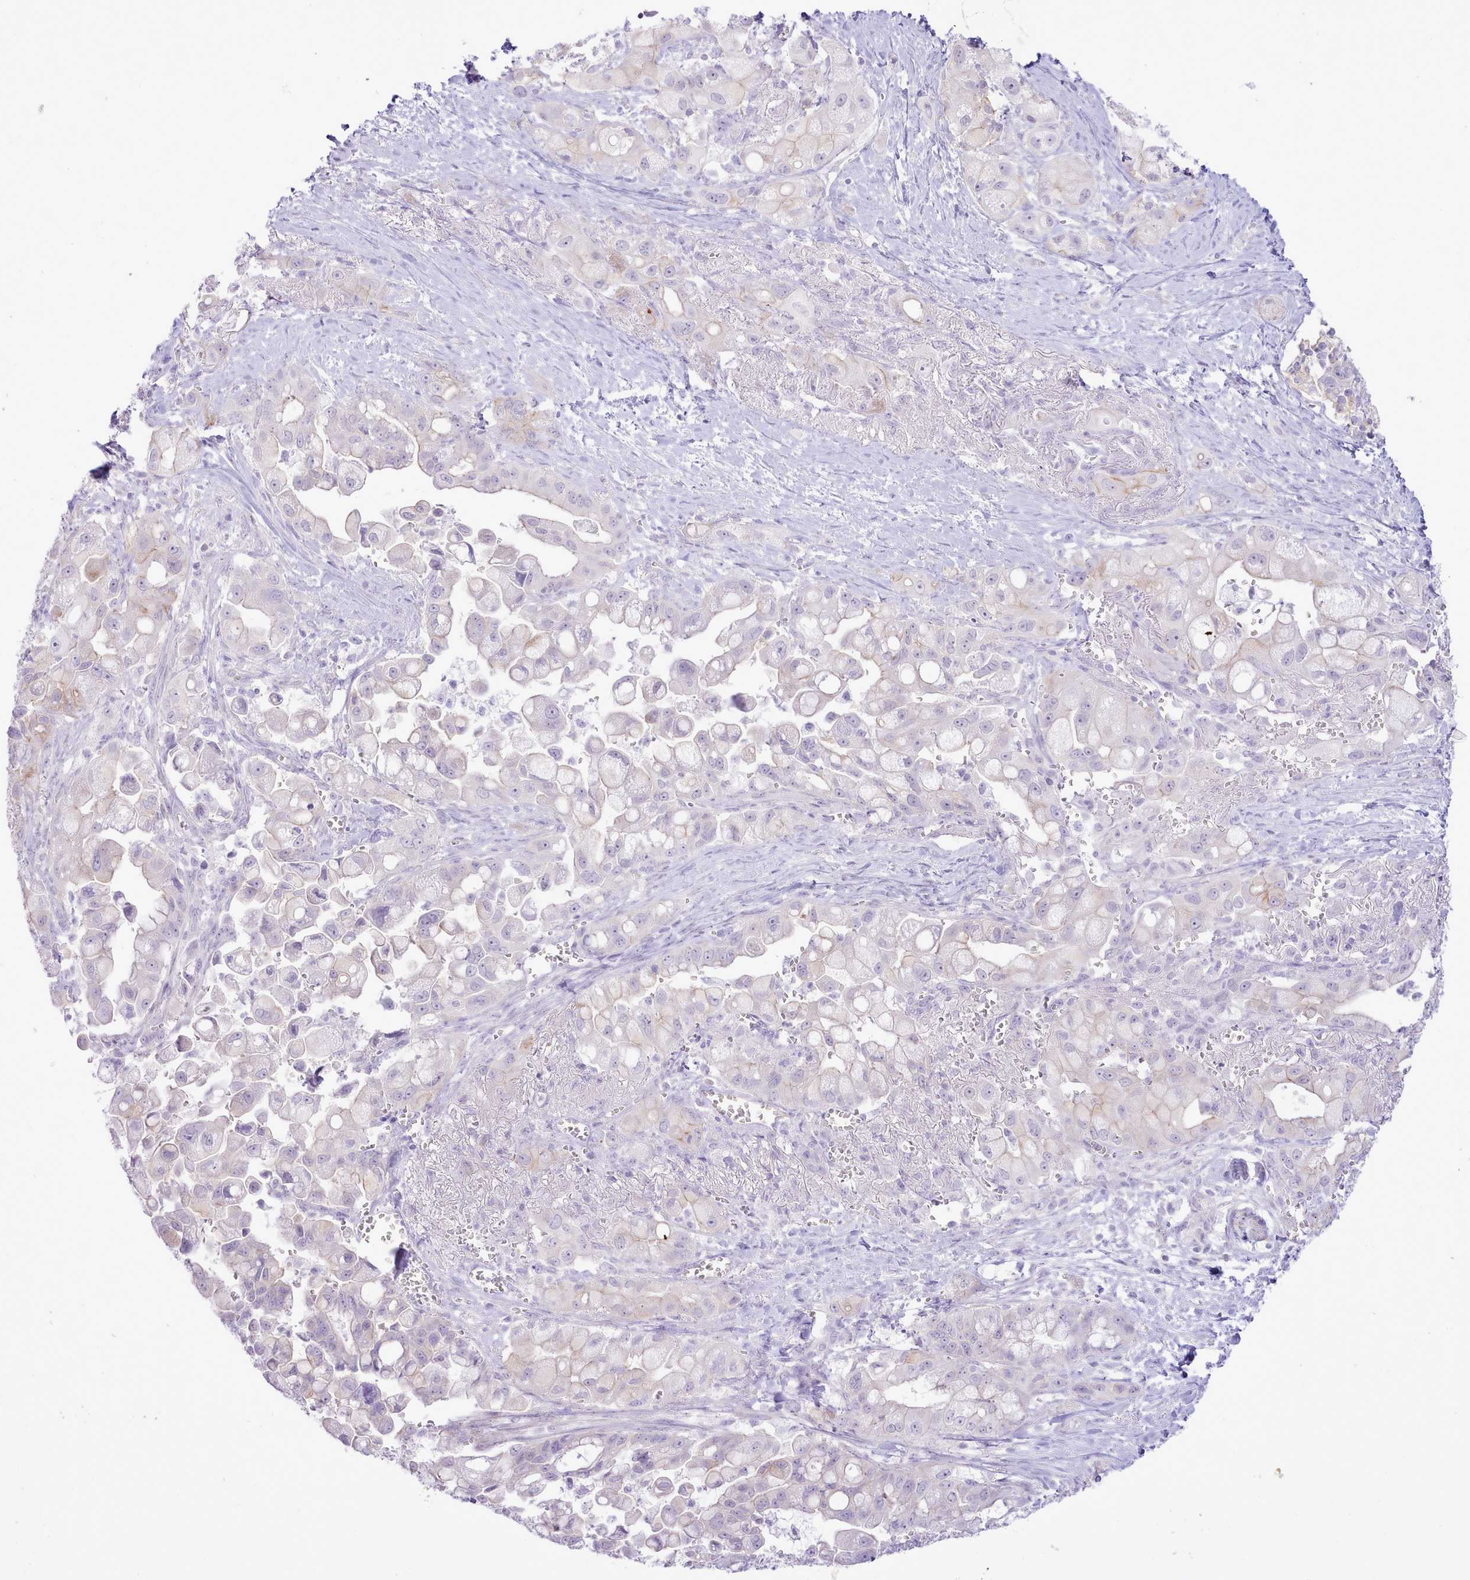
{"staining": {"intensity": "negative", "quantity": "none", "location": "none"}, "tissue": "pancreatic cancer", "cell_type": "Tumor cells", "image_type": "cancer", "snomed": [{"axis": "morphology", "description": "Adenocarcinoma, NOS"}, {"axis": "topography", "description": "Pancreas"}], "caption": "Immunohistochemistry micrograph of human adenocarcinoma (pancreatic) stained for a protein (brown), which shows no positivity in tumor cells. (DAB (3,3'-diaminobenzidine) immunohistochemistry visualized using brightfield microscopy, high magnification).", "gene": "MDFI", "patient": {"sex": "male", "age": 68}}